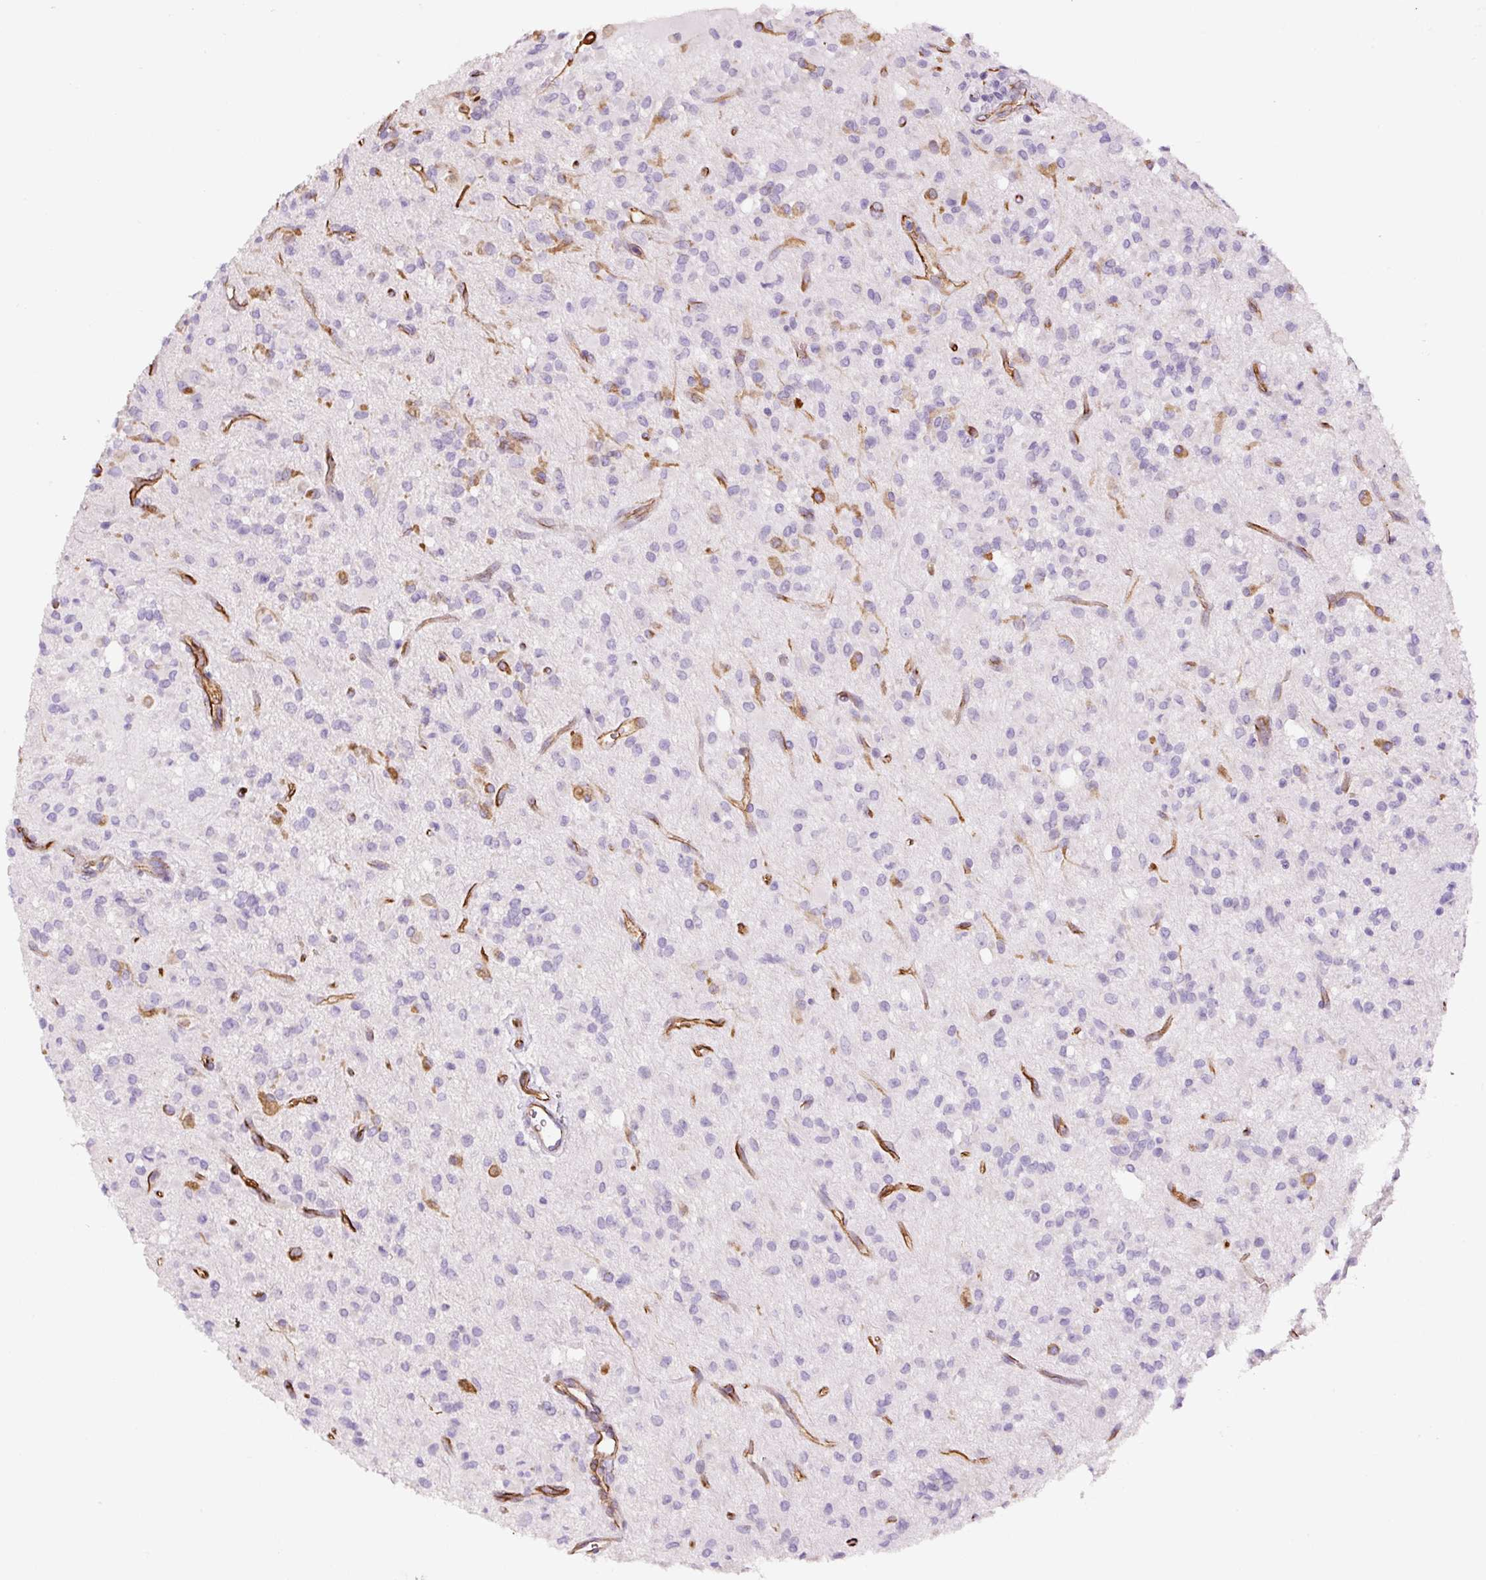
{"staining": {"intensity": "moderate", "quantity": "<25%", "location": "cytoplasmic/membranous"}, "tissue": "glioma", "cell_type": "Tumor cells", "image_type": "cancer", "snomed": [{"axis": "morphology", "description": "Glioma, malignant, Low grade"}, {"axis": "topography", "description": "Brain"}], "caption": "This micrograph demonstrates glioma stained with immunohistochemistry to label a protein in brown. The cytoplasmic/membranous of tumor cells show moderate positivity for the protein. Nuclei are counter-stained blue.", "gene": "NES", "patient": {"sex": "female", "age": 33}}